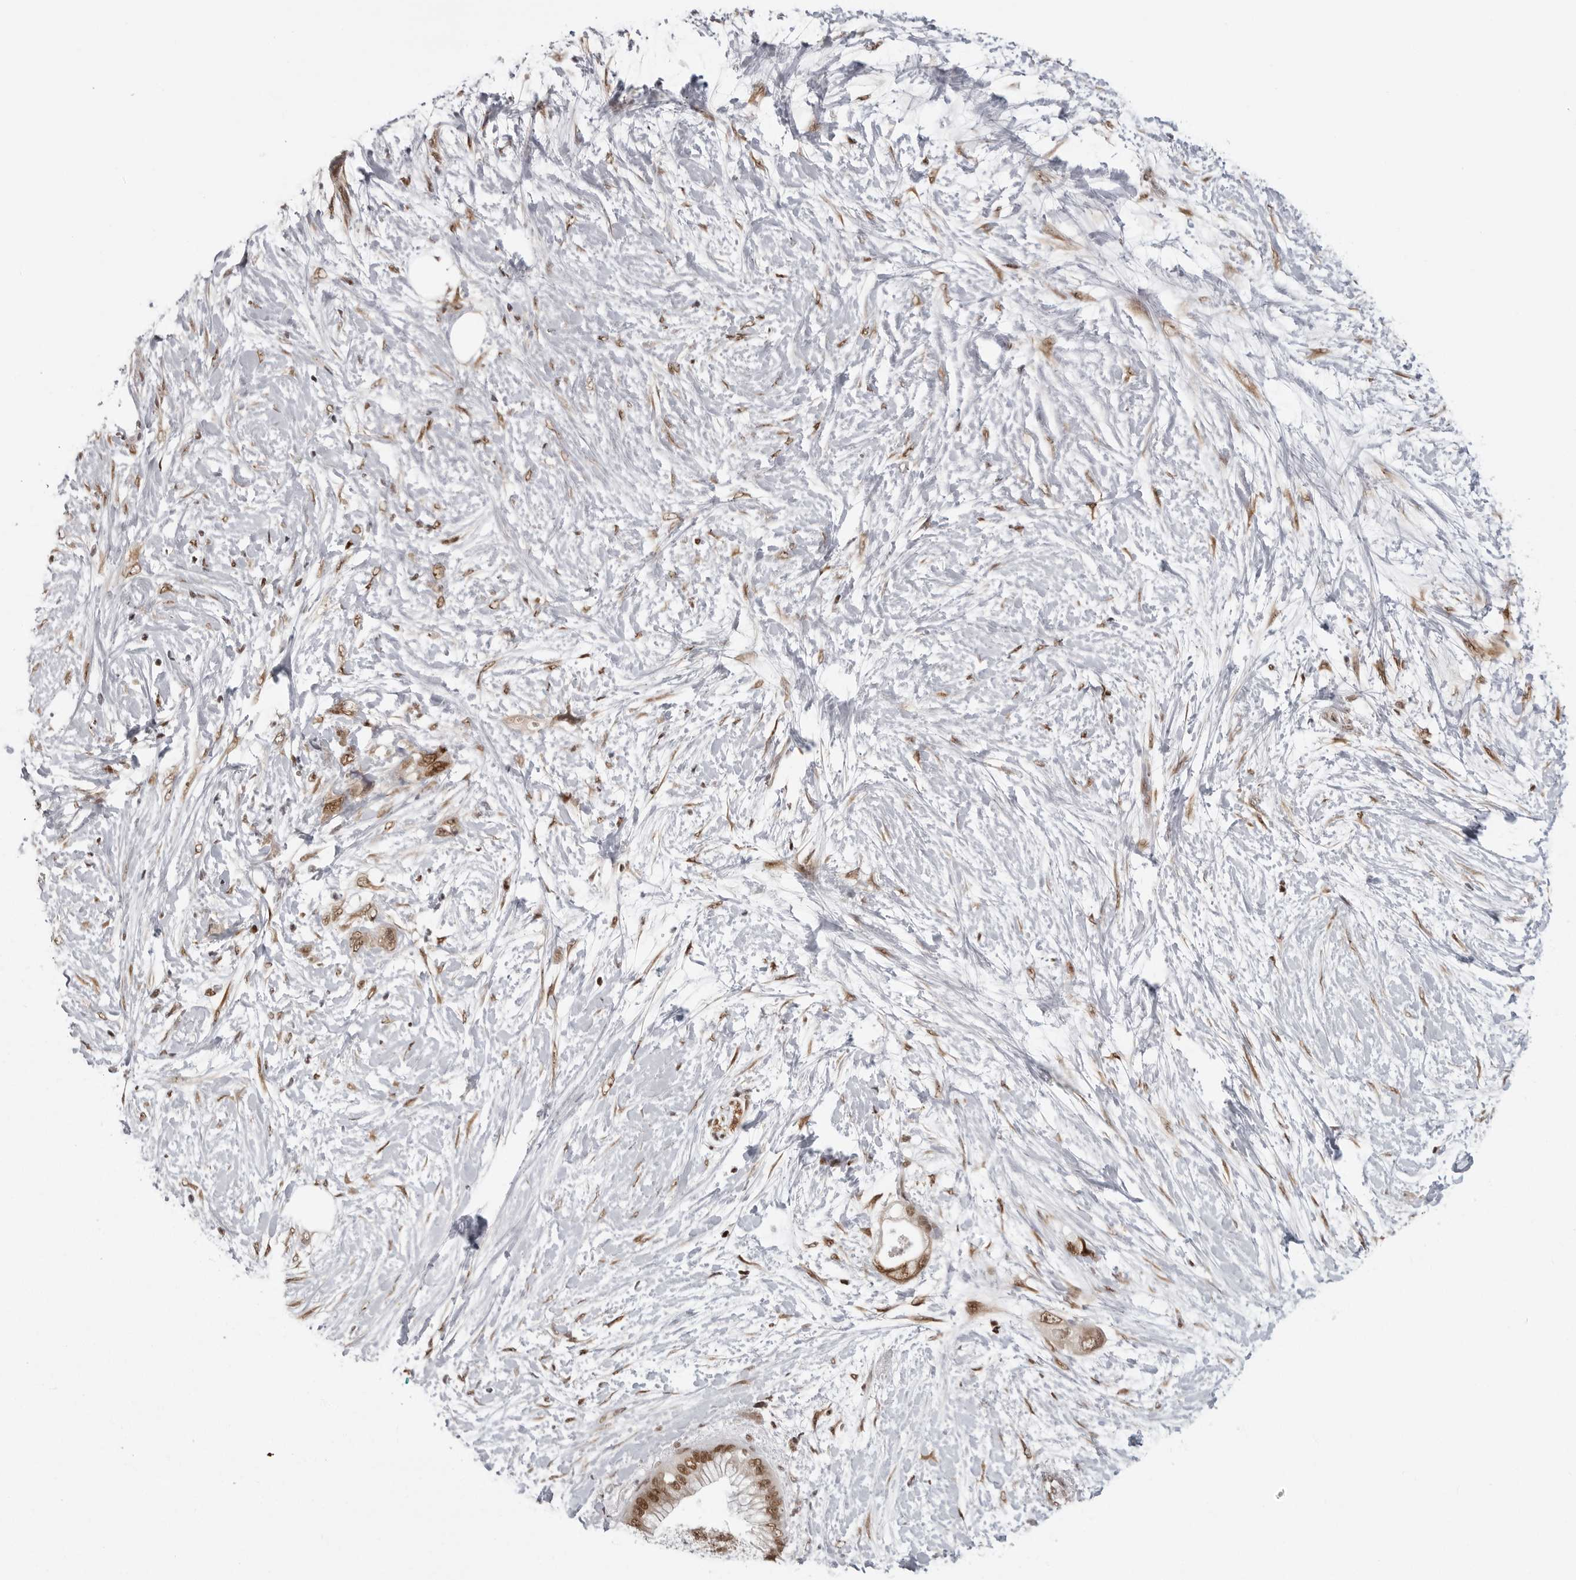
{"staining": {"intensity": "moderate", "quantity": ">75%", "location": "nuclear"}, "tissue": "pancreatic cancer", "cell_type": "Tumor cells", "image_type": "cancer", "snomed": [{"axis": "morphology", "description": "Adenocarcinoma, NOS"}, {"axis": "topography", "description": "Pancreas"}], "caption": "The immunohistochemical stain highlights moderate nuclear expression in tumor cells of pancreatic cancer tissue.", "gene": "PRDM10", "patient": {"sex": "male", "age": 53}}